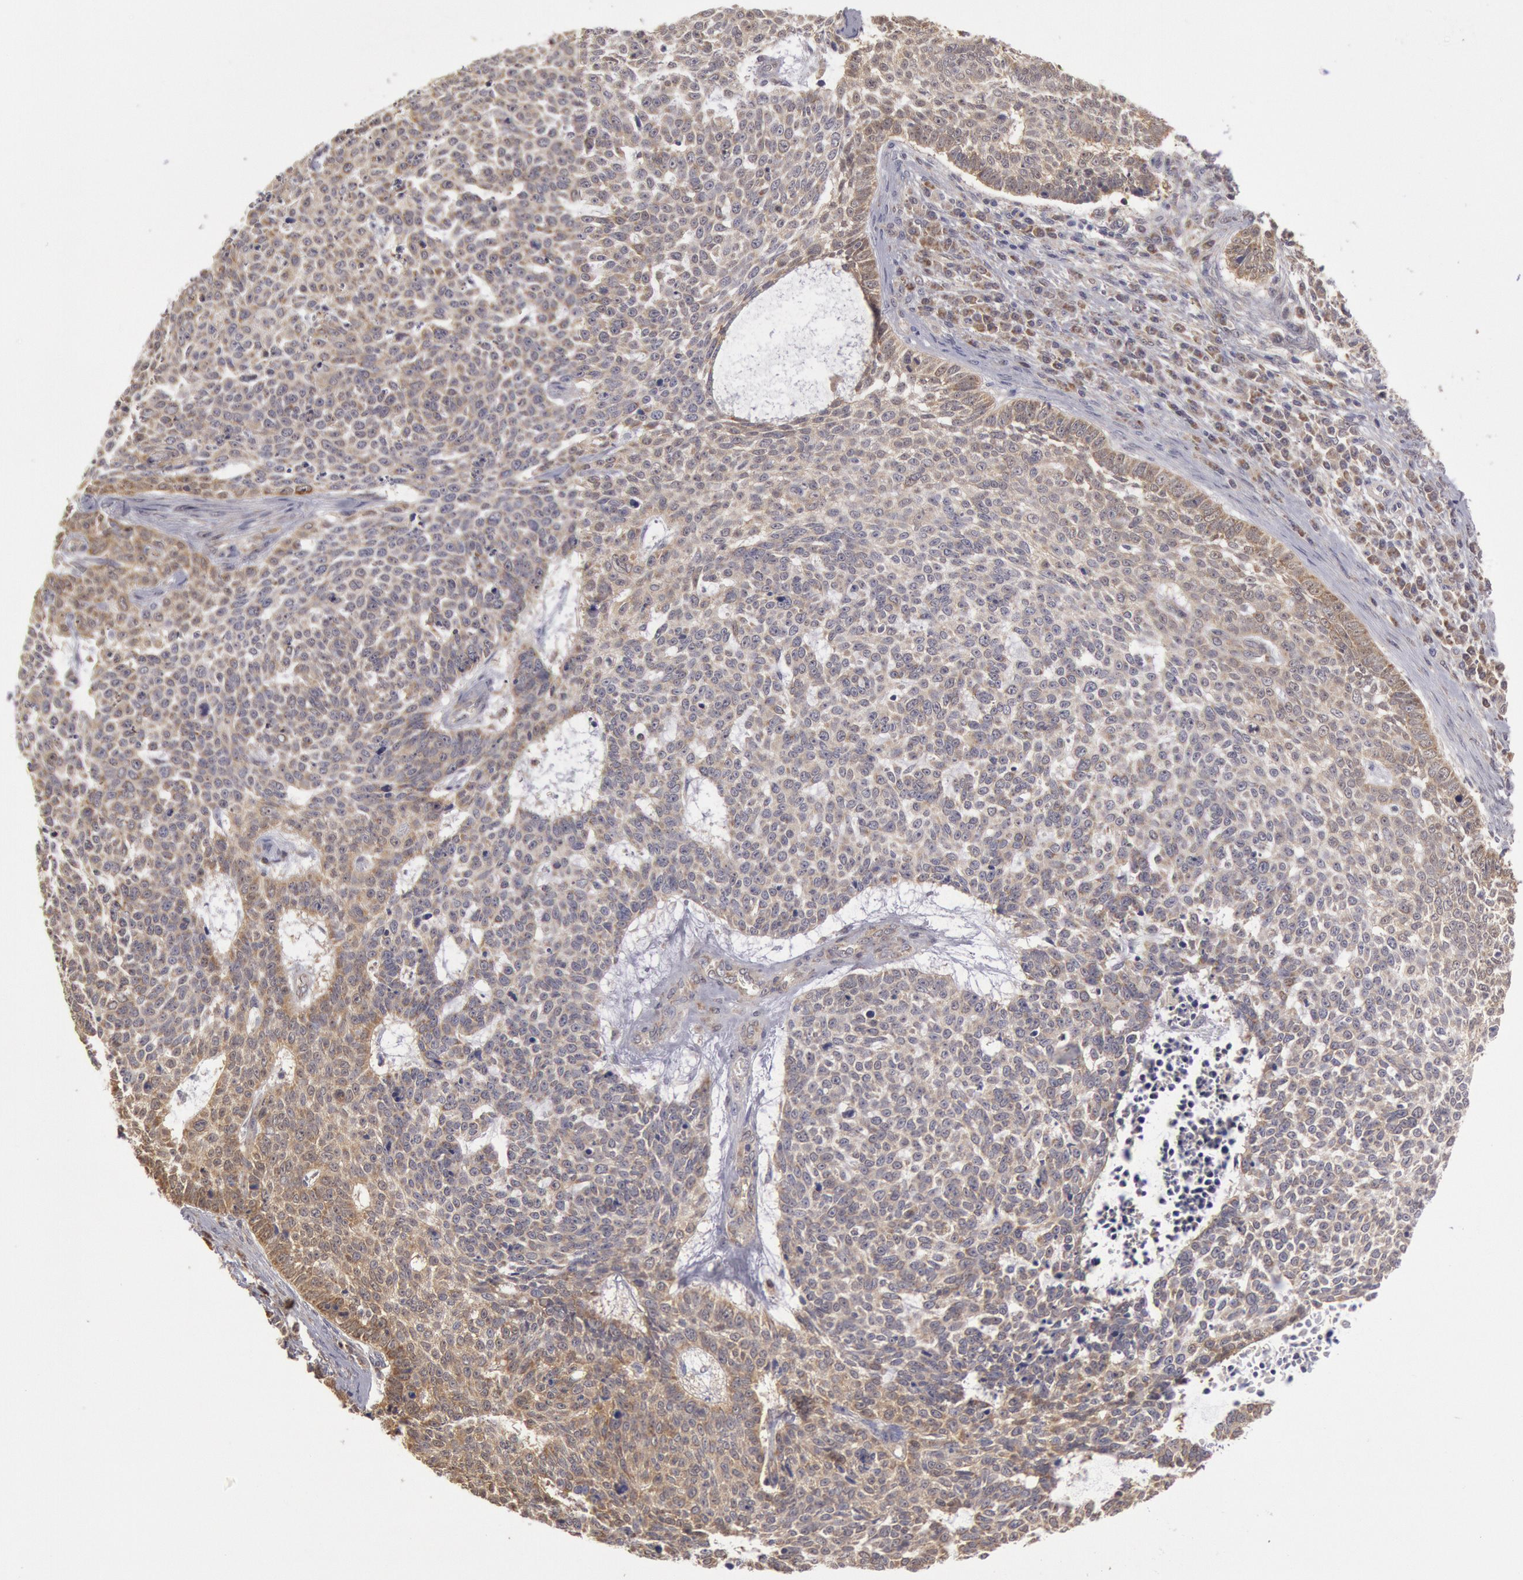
{"staining": {"intensity": "weak", "quantity": ">75%", "location": "cytoplasmic/membranous"}, "tissue": "skin cancer", "cell_type": "Tumor cells", "image_type": "cancer", "snomed": [{"axis": "morphology", "description": "Basal cell carcinoma"}, {"axis": "topography", "description": "Skin"}], "caption": "Brown immunohistochemical staining in skin cancer shows weak cytoplasmic/membranous staining in approximately >75% of tumor cells.", "gene": "MPST", "patient": {"sex": "female", "age": 89}}